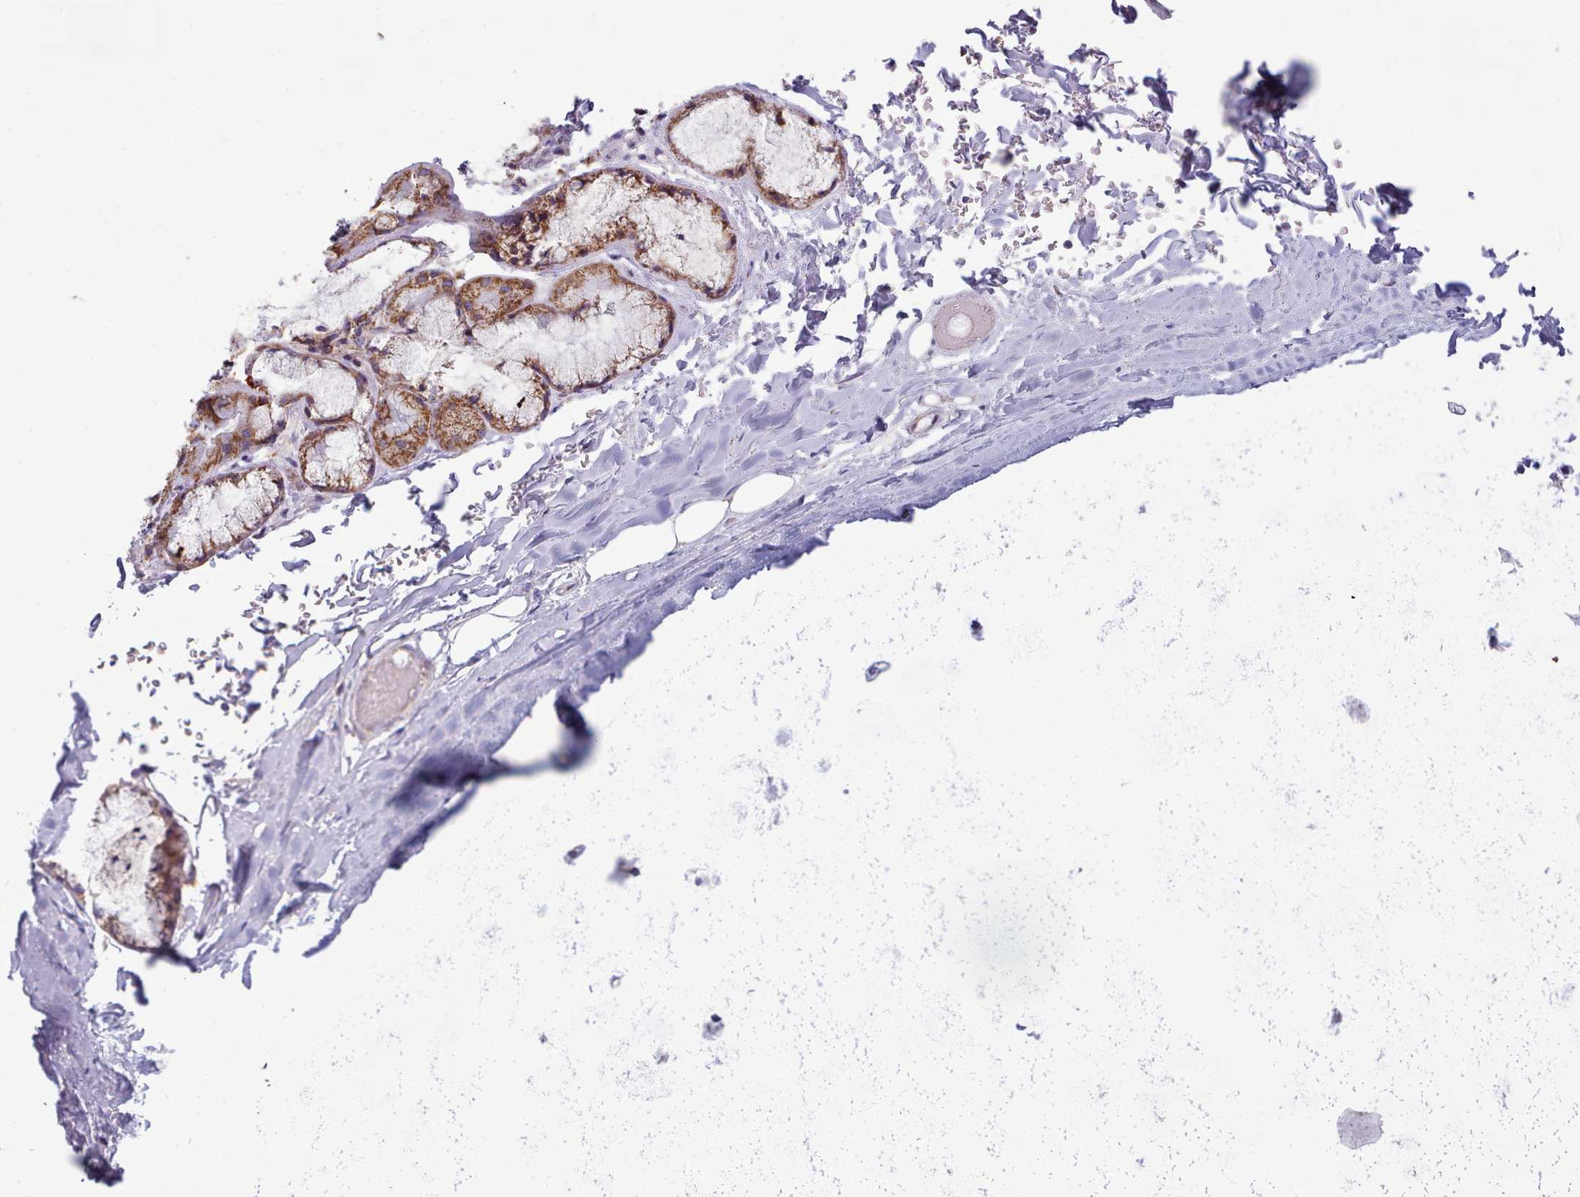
{"staining": {"intensity": "negative", "quantity": "none", "location": "none"}, "tissue": "adipose tissue", "cell_type": "Adipocytes", "image_type": "normal", "snomed": [{"axis": "morphology", "description": "Normal tissue, NOS"}, {"axis": "topography", "description": "Cartilage tissue"}], "caption": "The photomicrograph displays no staining of adipocytes in normal adipose tissue.", "gene": "SRP54", "patient": {"sex": "male", "age": 73}}